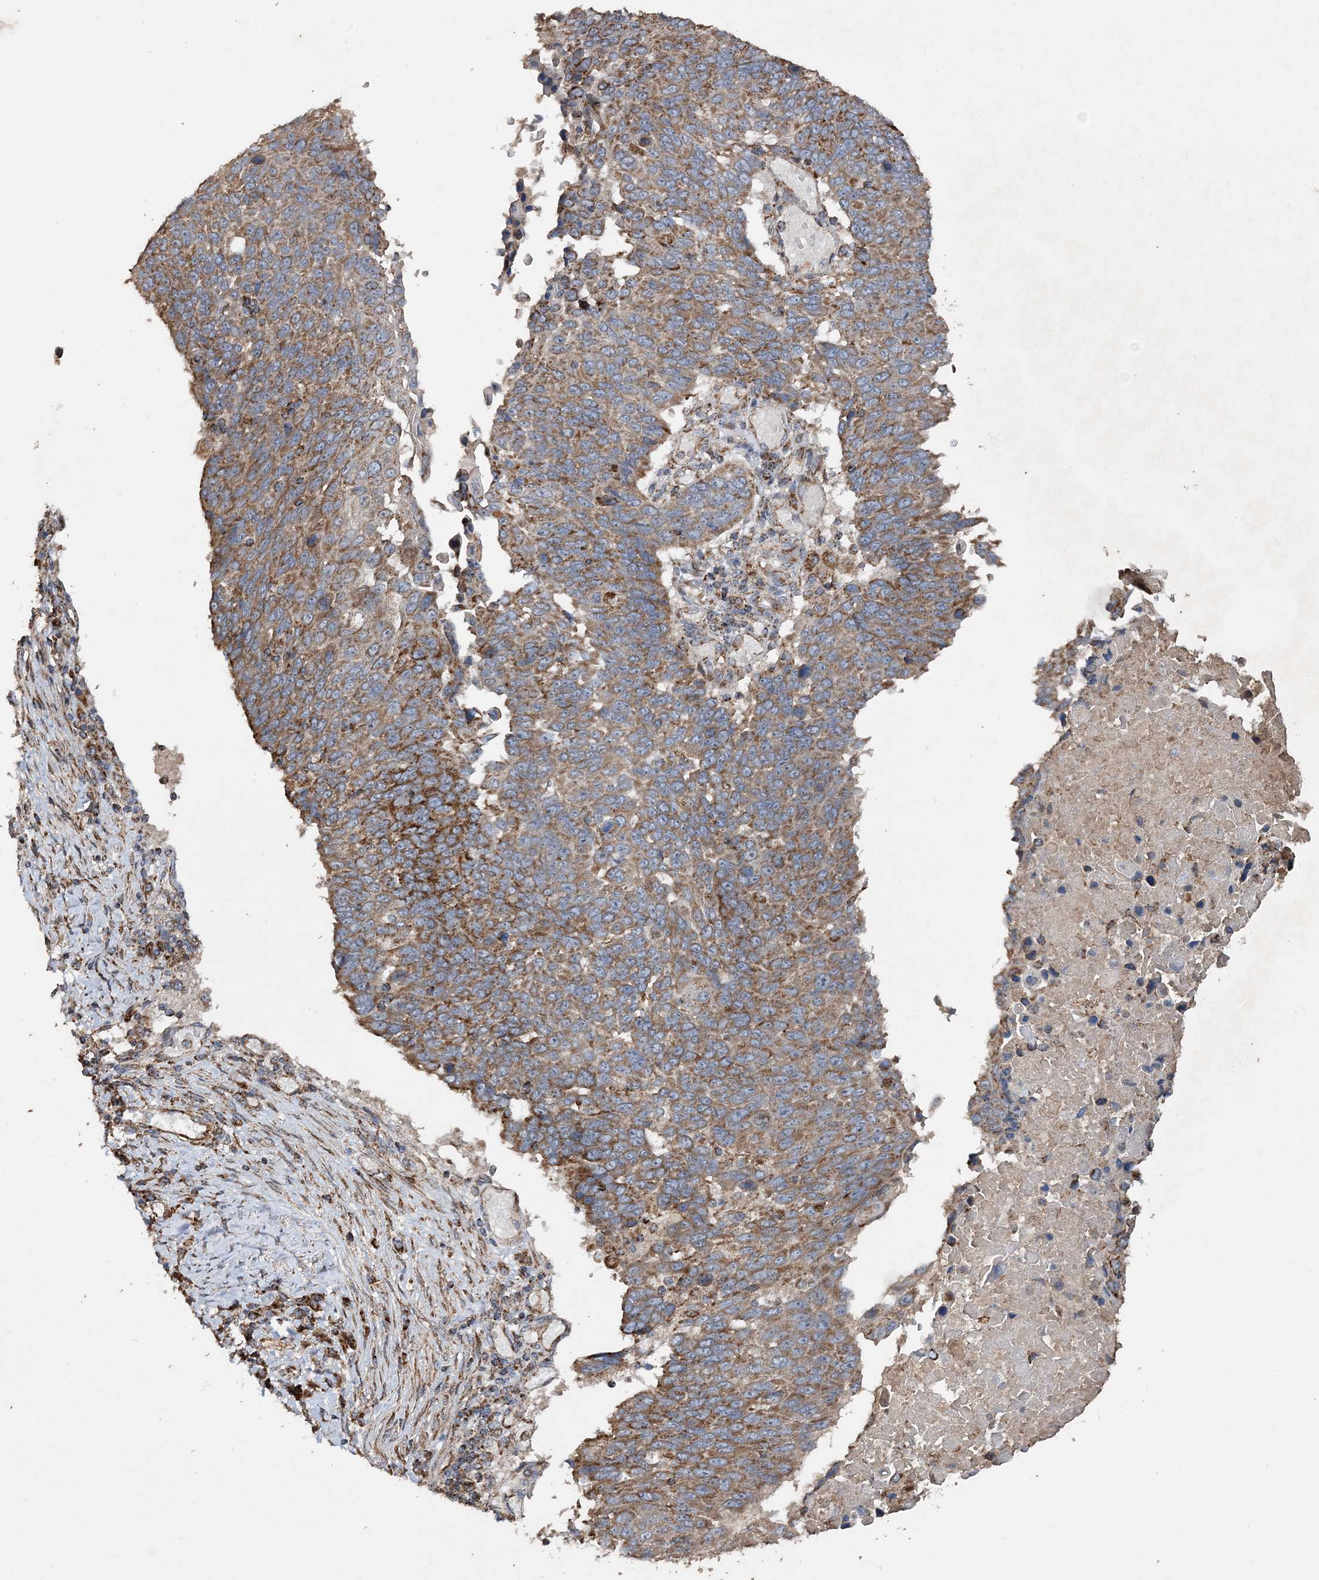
{"staining": {"intensity": "moderate", "quantity": ">75%", "location": "cytoplasmic/membranous"}, "tissue": "lung cancer", "cell_type": "Tumor cells", "image_type": "cancer", "snomed": [{"axis": "morphology", "description": "Squamous cell carcinoma, NOS"}, {"axis": "topography", "description": "Lung"}], "caption": "Squamous cell carcinoma (lung) tissue demonstrates moderate cytoplasmic/membranous positivity in approximately >75% of tumor cells, visualized by immunohistochemistry. (Stains: DAB in brown, nuclei in blue, Microscopy: brightfield microscopy at high magnification).", "gene": "POC5", "patient": {"sex": "male", "age": 66}}